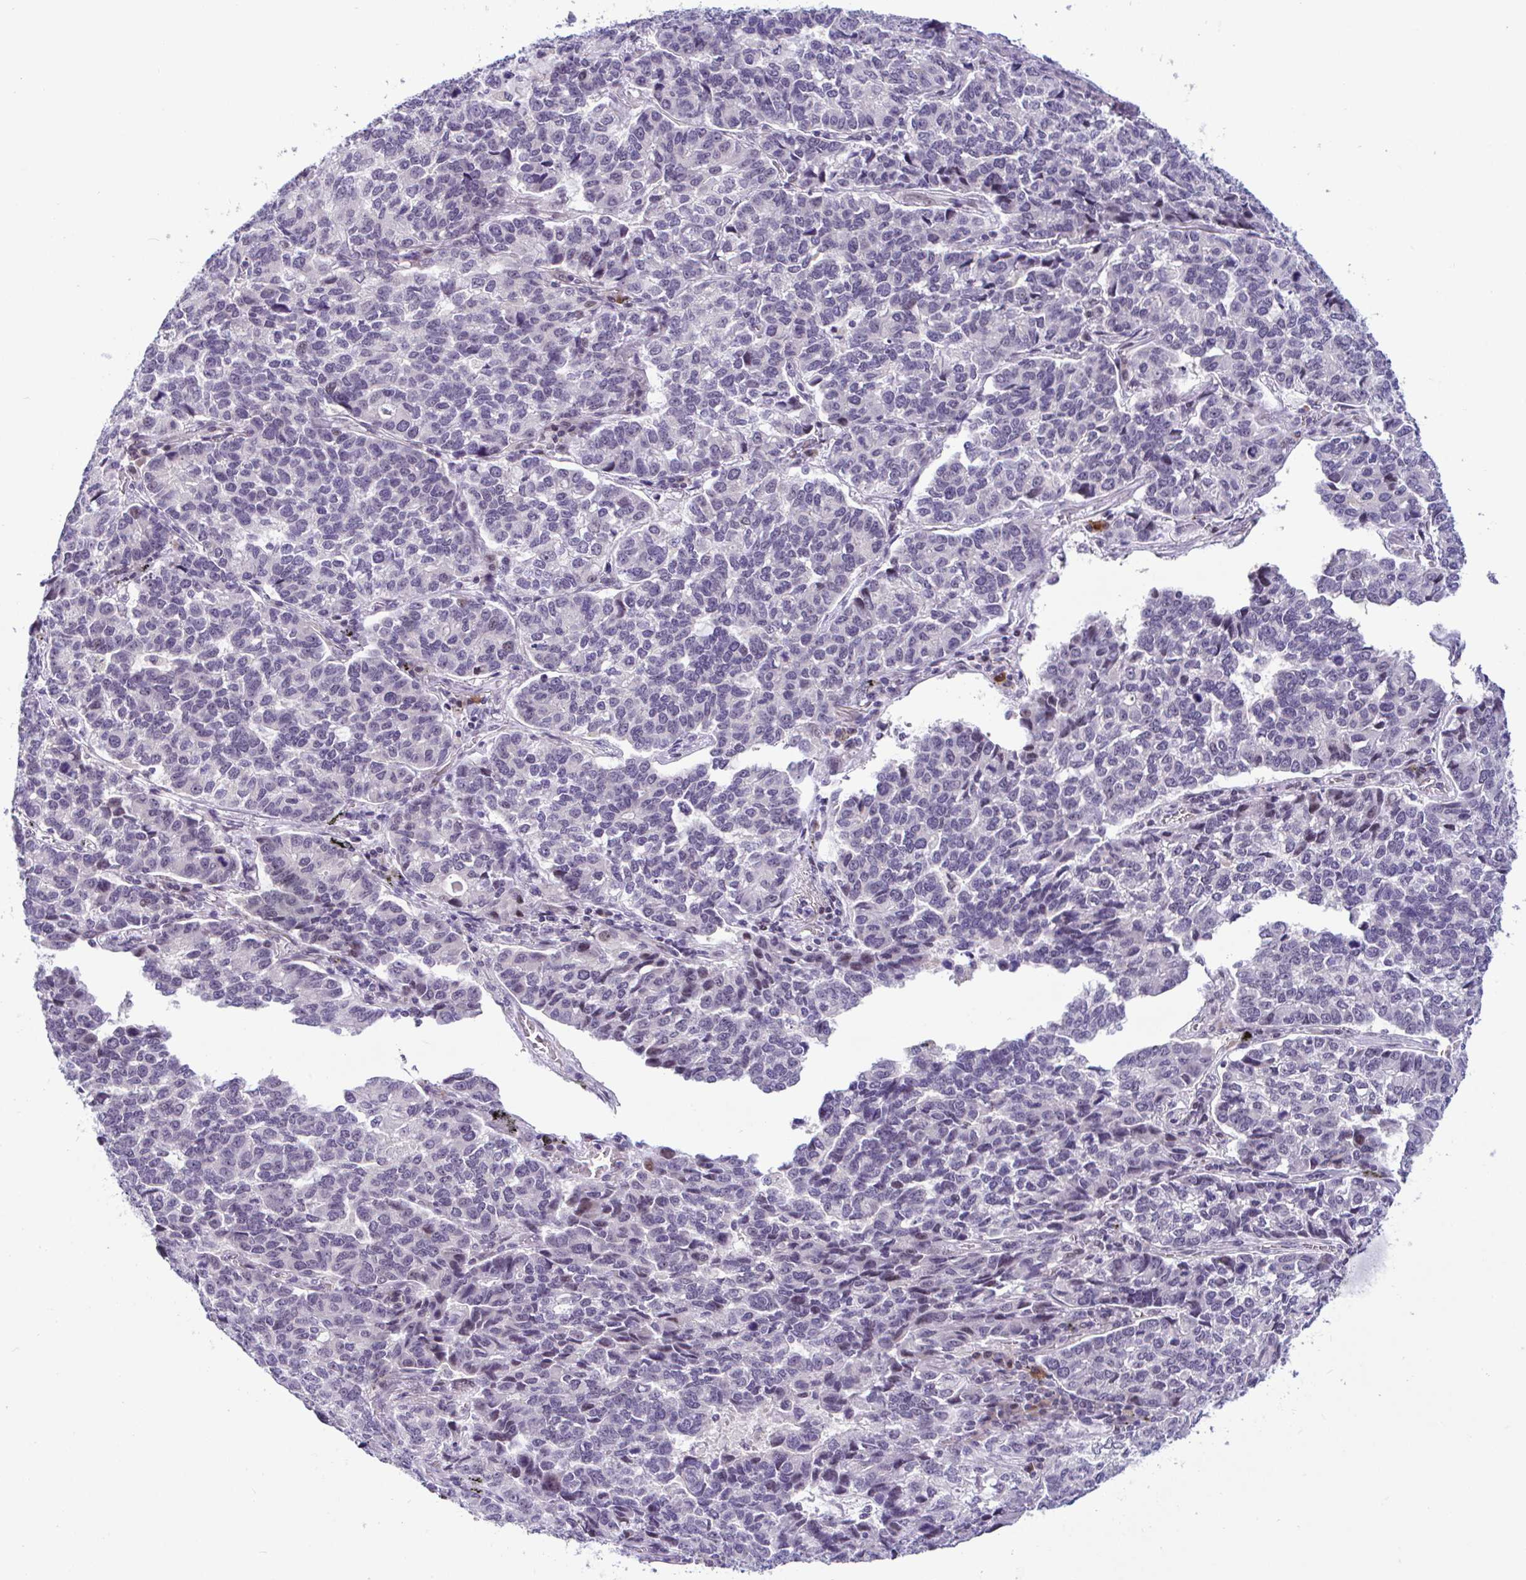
{"staining": {"intensity": "moderate", "quantity": "<25%", "location": "nuclear"}, "tissue": "lung cancer", "cell_type": "Tumor cells", "image_type": "cancer", "snomed": [{"axis": "morphology", "description": "Adenocarcinoma, NOS"}, {"axis": "topography", "description": "Lymph node"}, {"axis": "topography", "description": "Lung"}], "caption": "This is a micrograph of IHC staining of lung cancer (adenocarcinoma), which shows moderate staining in the nuclear of tumor cells.", "gene": "USP35", "patient": {"sex": "male", "age": 66}}